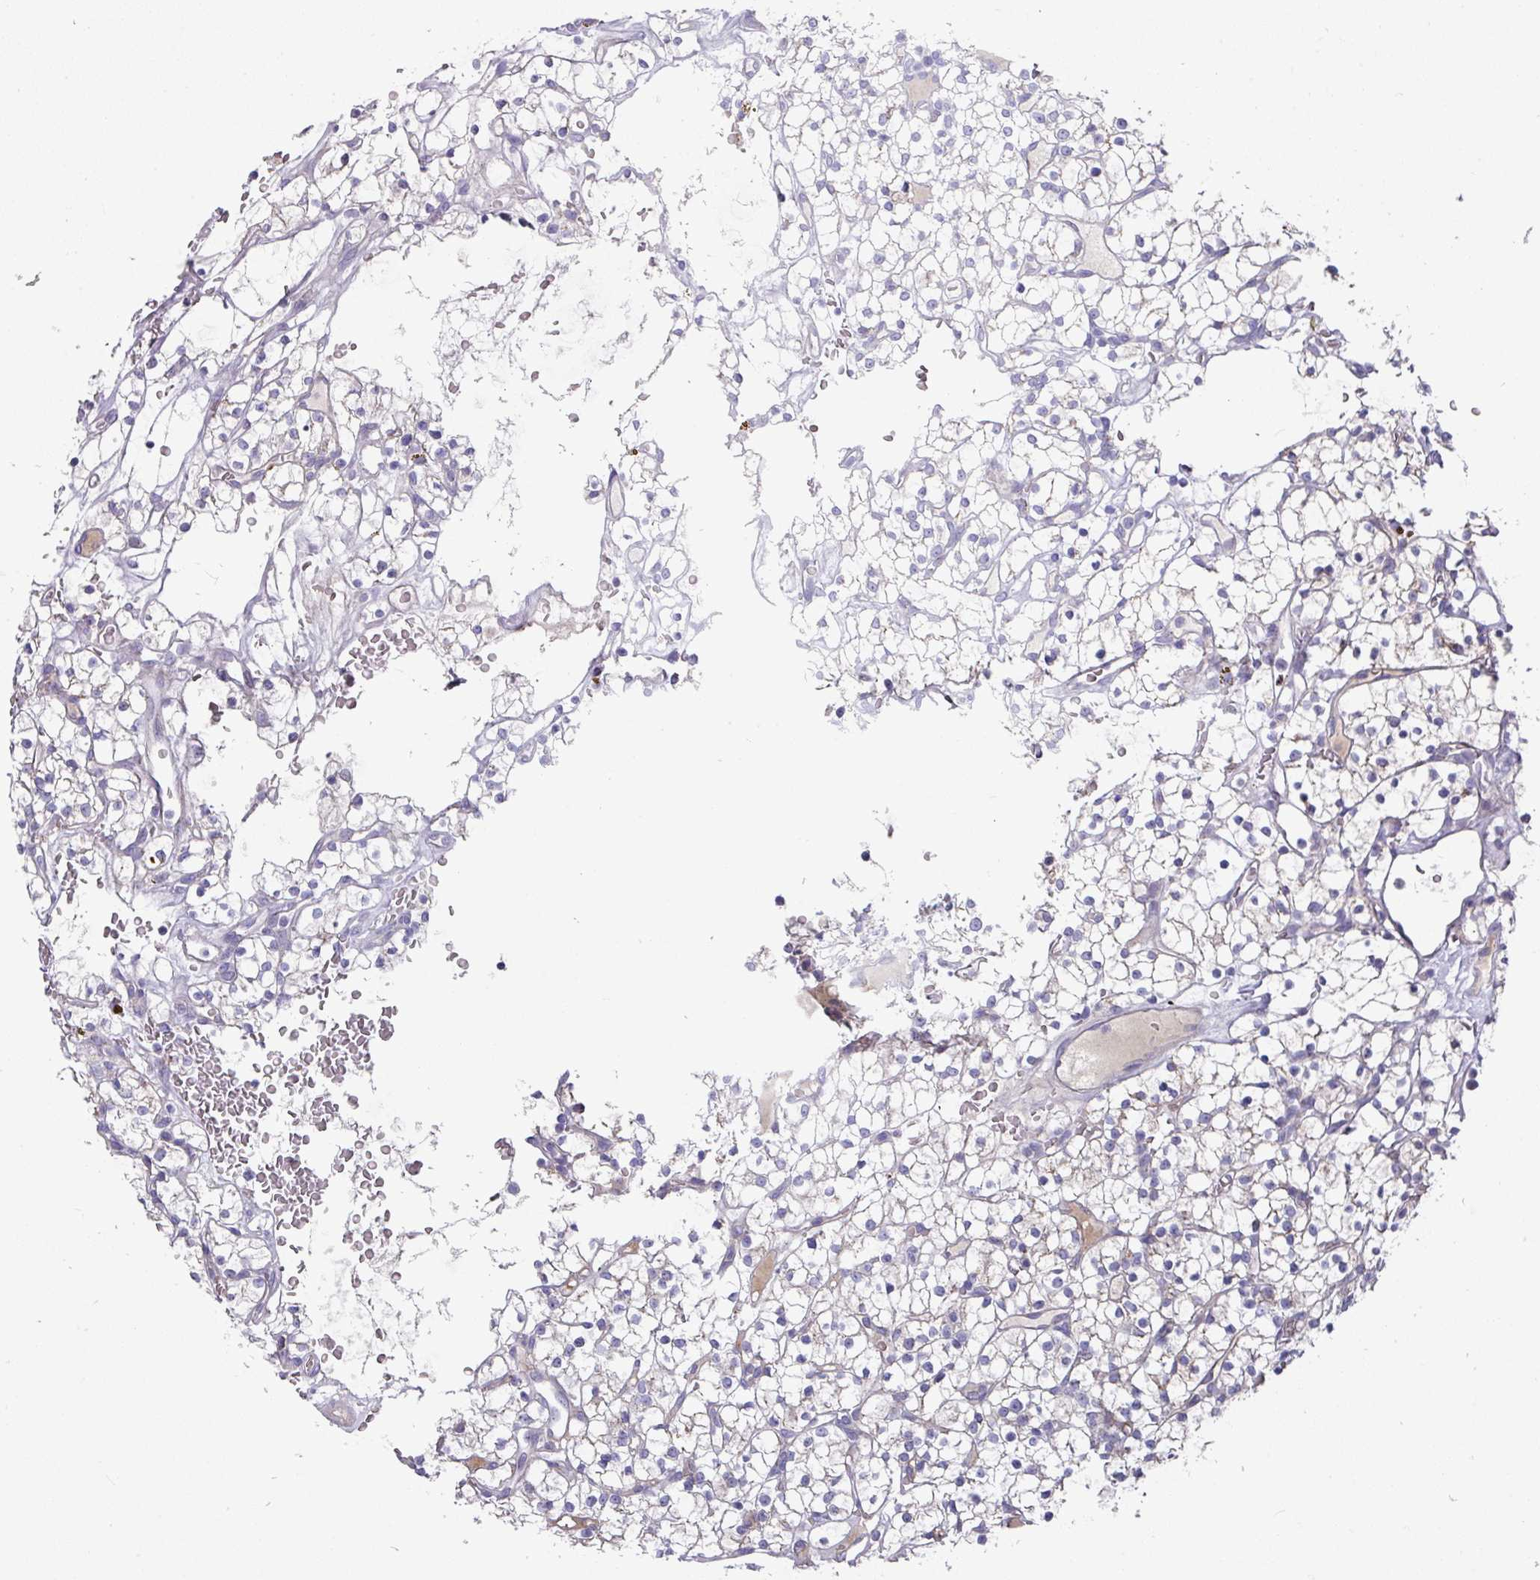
{"staining": {"intensity": "negative", "quantity": "none", "location": "none"}, "tissue": "renal cancer", "cell_type": "Tumor cells", "image_type": "cancer", "snomed": [{"axis": "morphology", "description": "Adenocarcinoma, NOS"}, {"axis": "topography", "description": "Kidney"}], "caption": "IHC of human renal cancer (adenocarcinoma) displays no positivity in tumor cells.", "gene": "IL4R", "patient": {"sex": "female", "age": 64}}